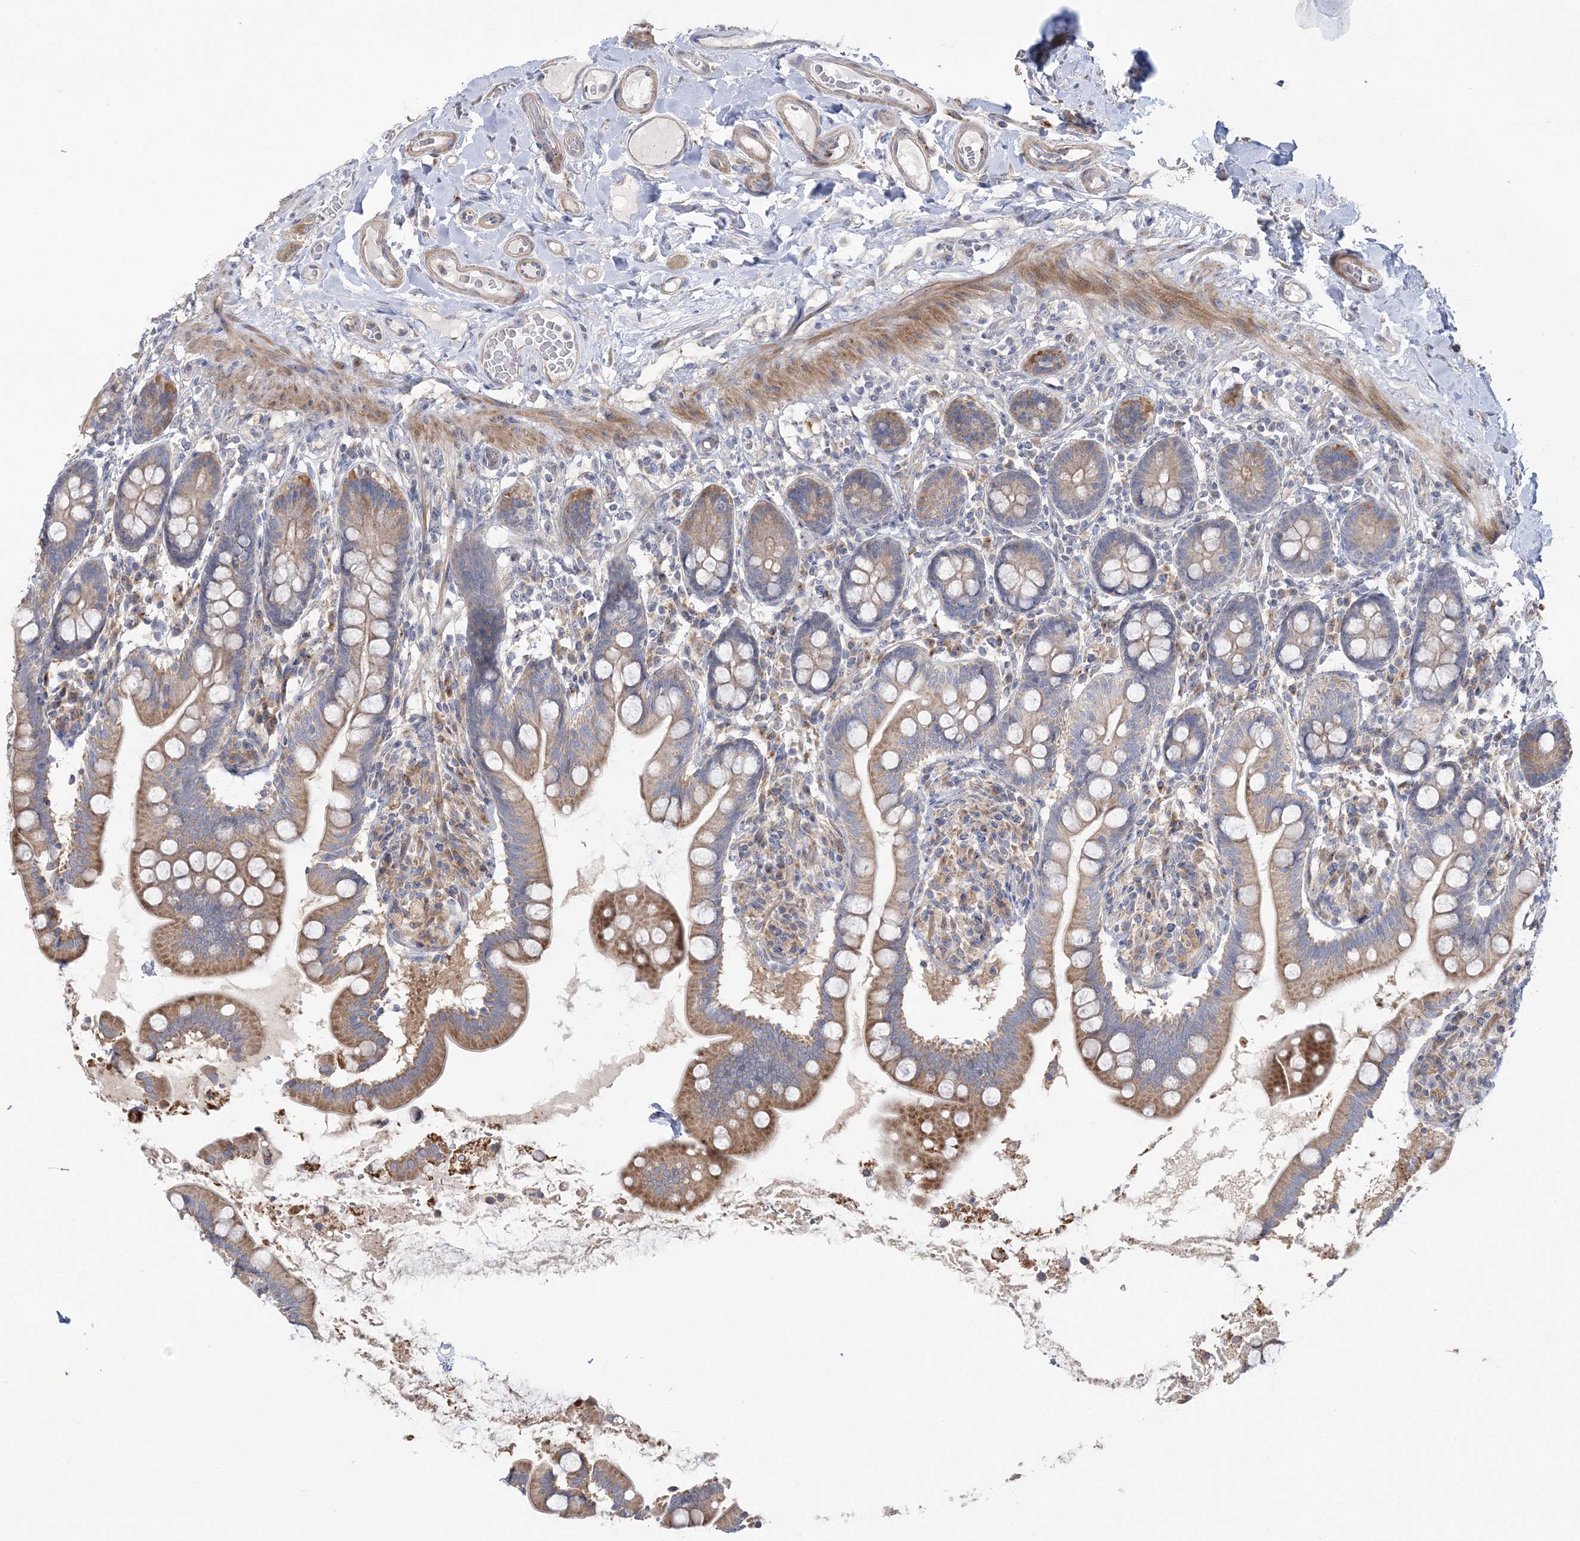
{"staining": {"intensity": "moderate", "quantity": ">75%", "location": "cytoplasmic/membranous"}, "tissue": "small intestine", "cell_type": "Glandular cells", "image_type": "normal", "snomed": [{"axis": "morphology", "description": "Normal tissue, NOS"}, {"axis": "topography", "description": "Small intestine"}], "caption": "Immunohistochemical staining of benign small intestine demonstrates medium levels of moderate cytoplasmic/membranous staining in approximately >75% of glandular cells. The protein of interest is shown in brown color, while the nuclei are stained blue.", "gene": "MMADHC", "patient": {"sex": "female", "age": 64}}